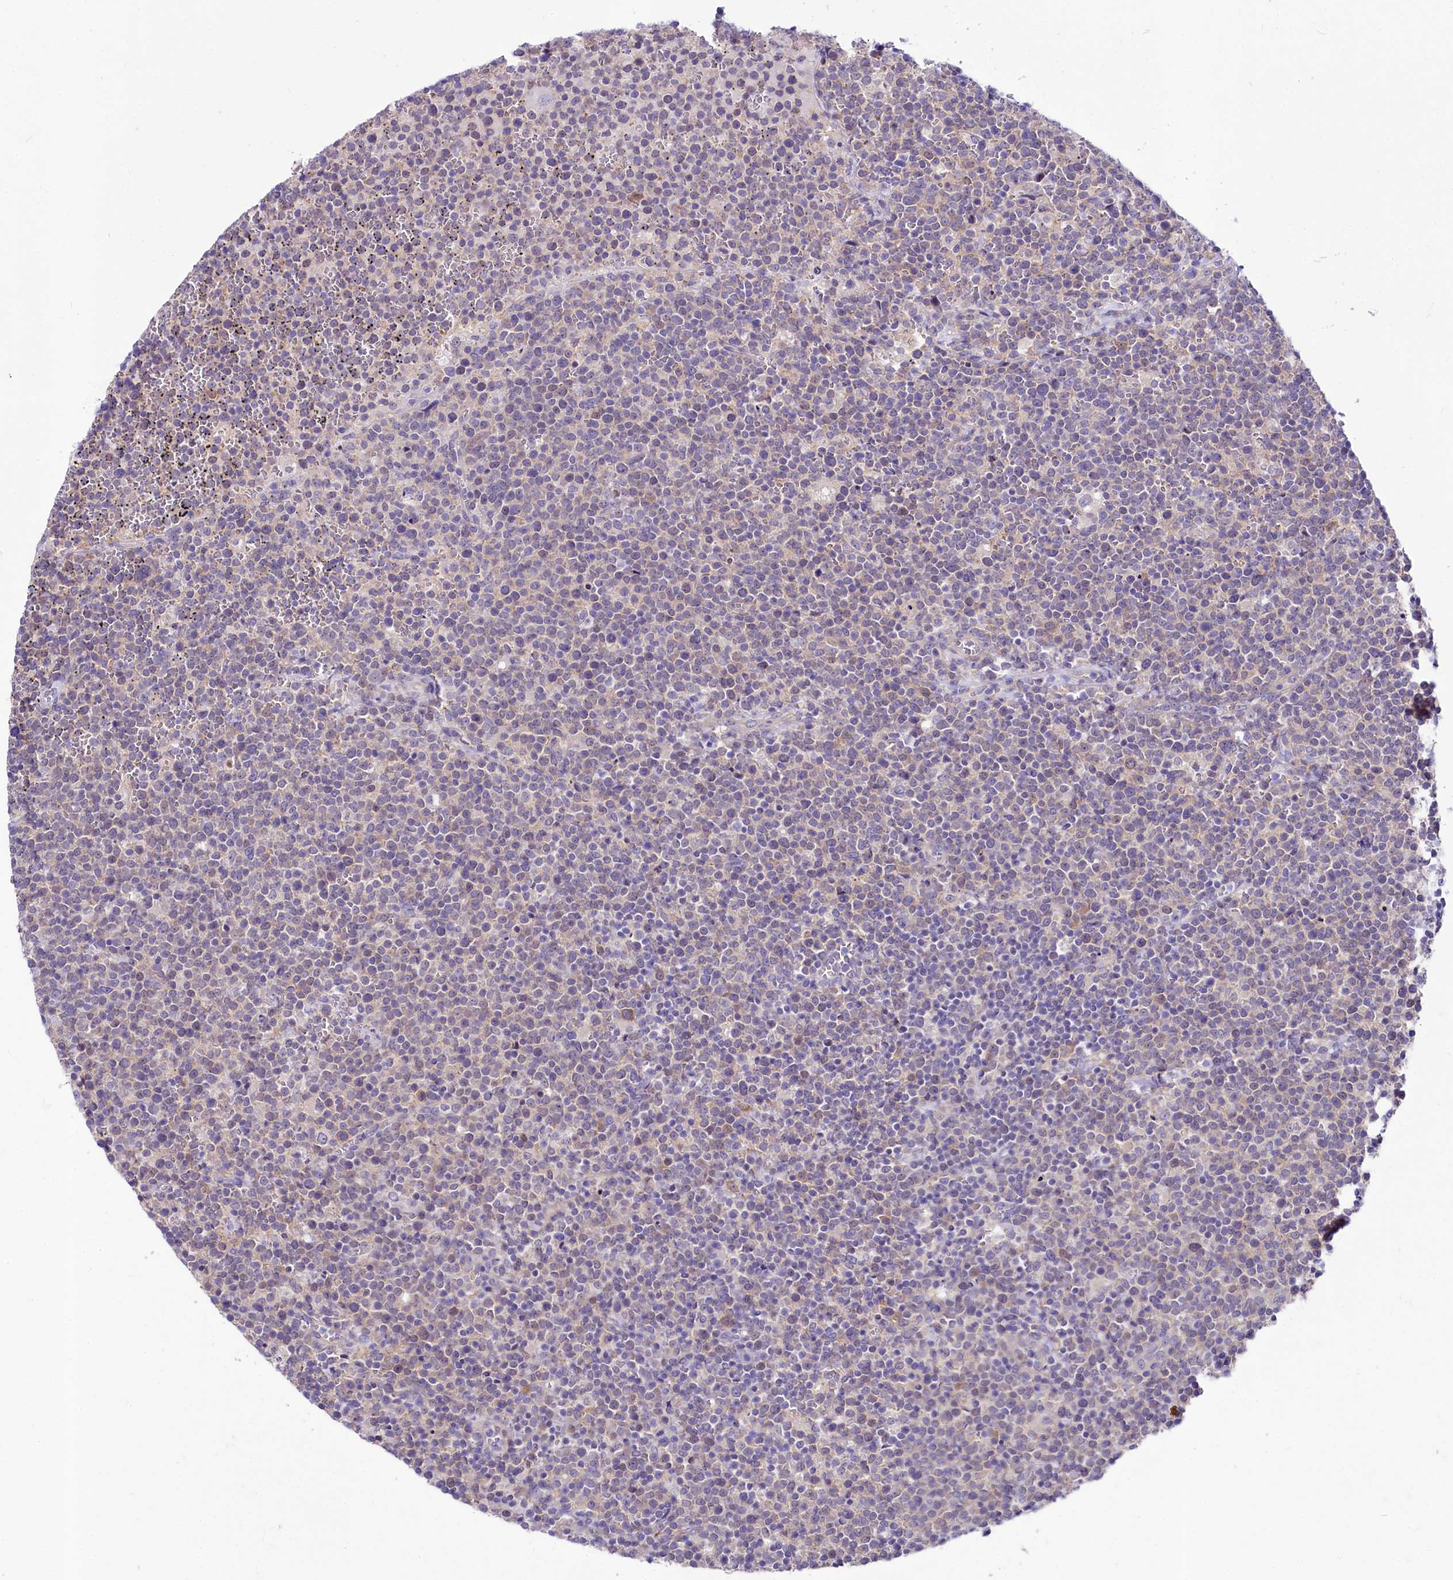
{"staining": {"intensity": "weak", "quantity": "<25%", "location": "cytoplasmic/membranous"}, "tissue": "lymphoma", "cell_type": "Tumor cells", "image_type": "cancer", "snomed": [{"axis": "morphology", "description": "Malignant lymphoma, non-Hodgkin's type, High grade"}, {"axis": "topography", "description": "Lymph node"}], "caption": "High-grade malignant lymphoma, non-Hodgkin's type was stained to show a protein in brown. There is no significant expression in tumor cells.", "gene": "ABHD5", "patient": {"sex": "male", "age": 61}}